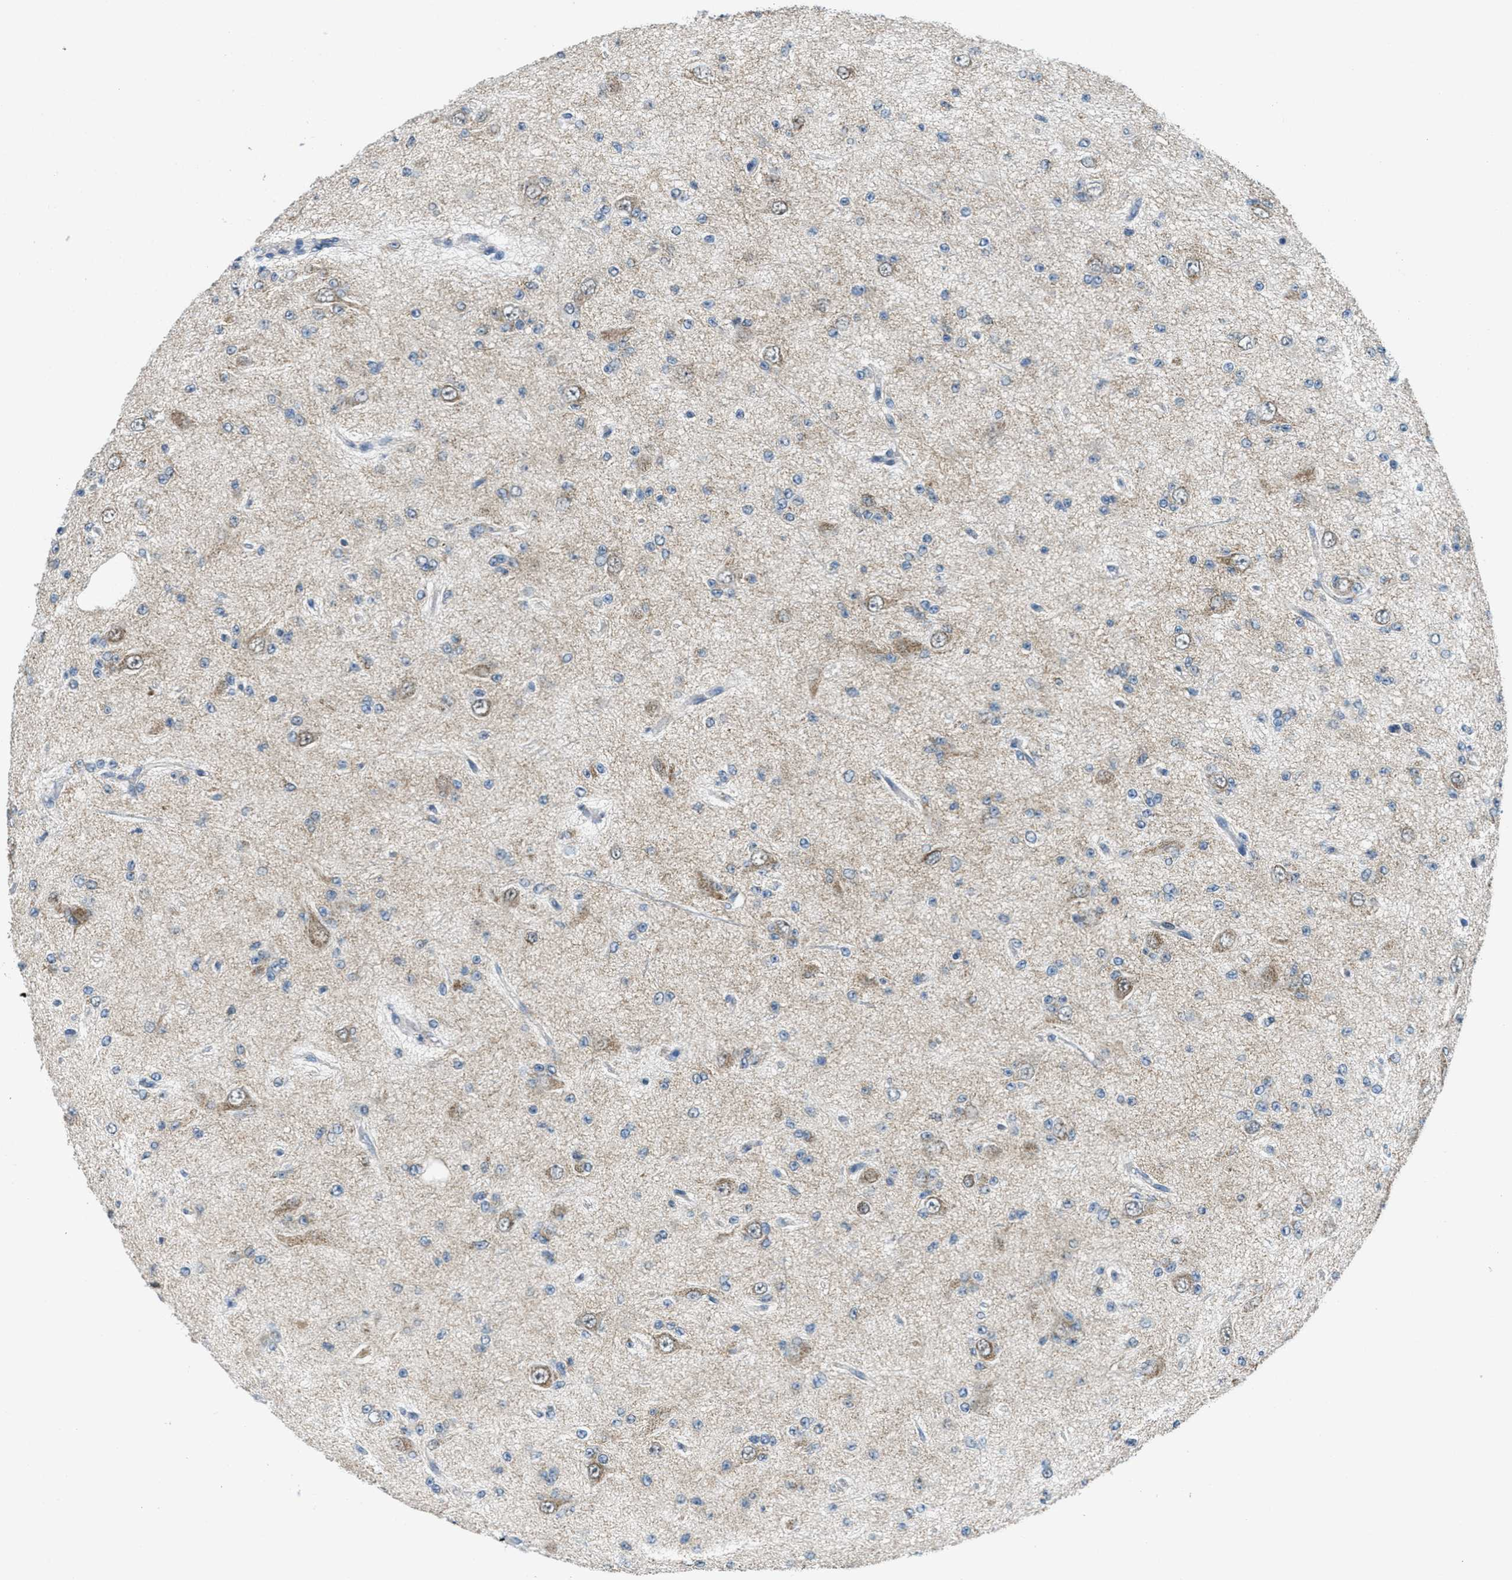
{"staining": {"intensity": "weak", "quantity": "<25%", "location": "cytoplasmic/membranous"}, "tissue": "glioma", "cell_type": "Tumor cells", "image_type": "cancer", "snomed": [{"axis": "morphology", "description": "Glioma, malignant, Low grade"}, {"axis": "topography", "description": "Brain"}], "caption": "Photomicrograph shows no protein positivity in tumor cells of malignant glioma (low-grade) tissue.", "gene": "TOMM70", "patient": {"sex": "male", "age": 38}}